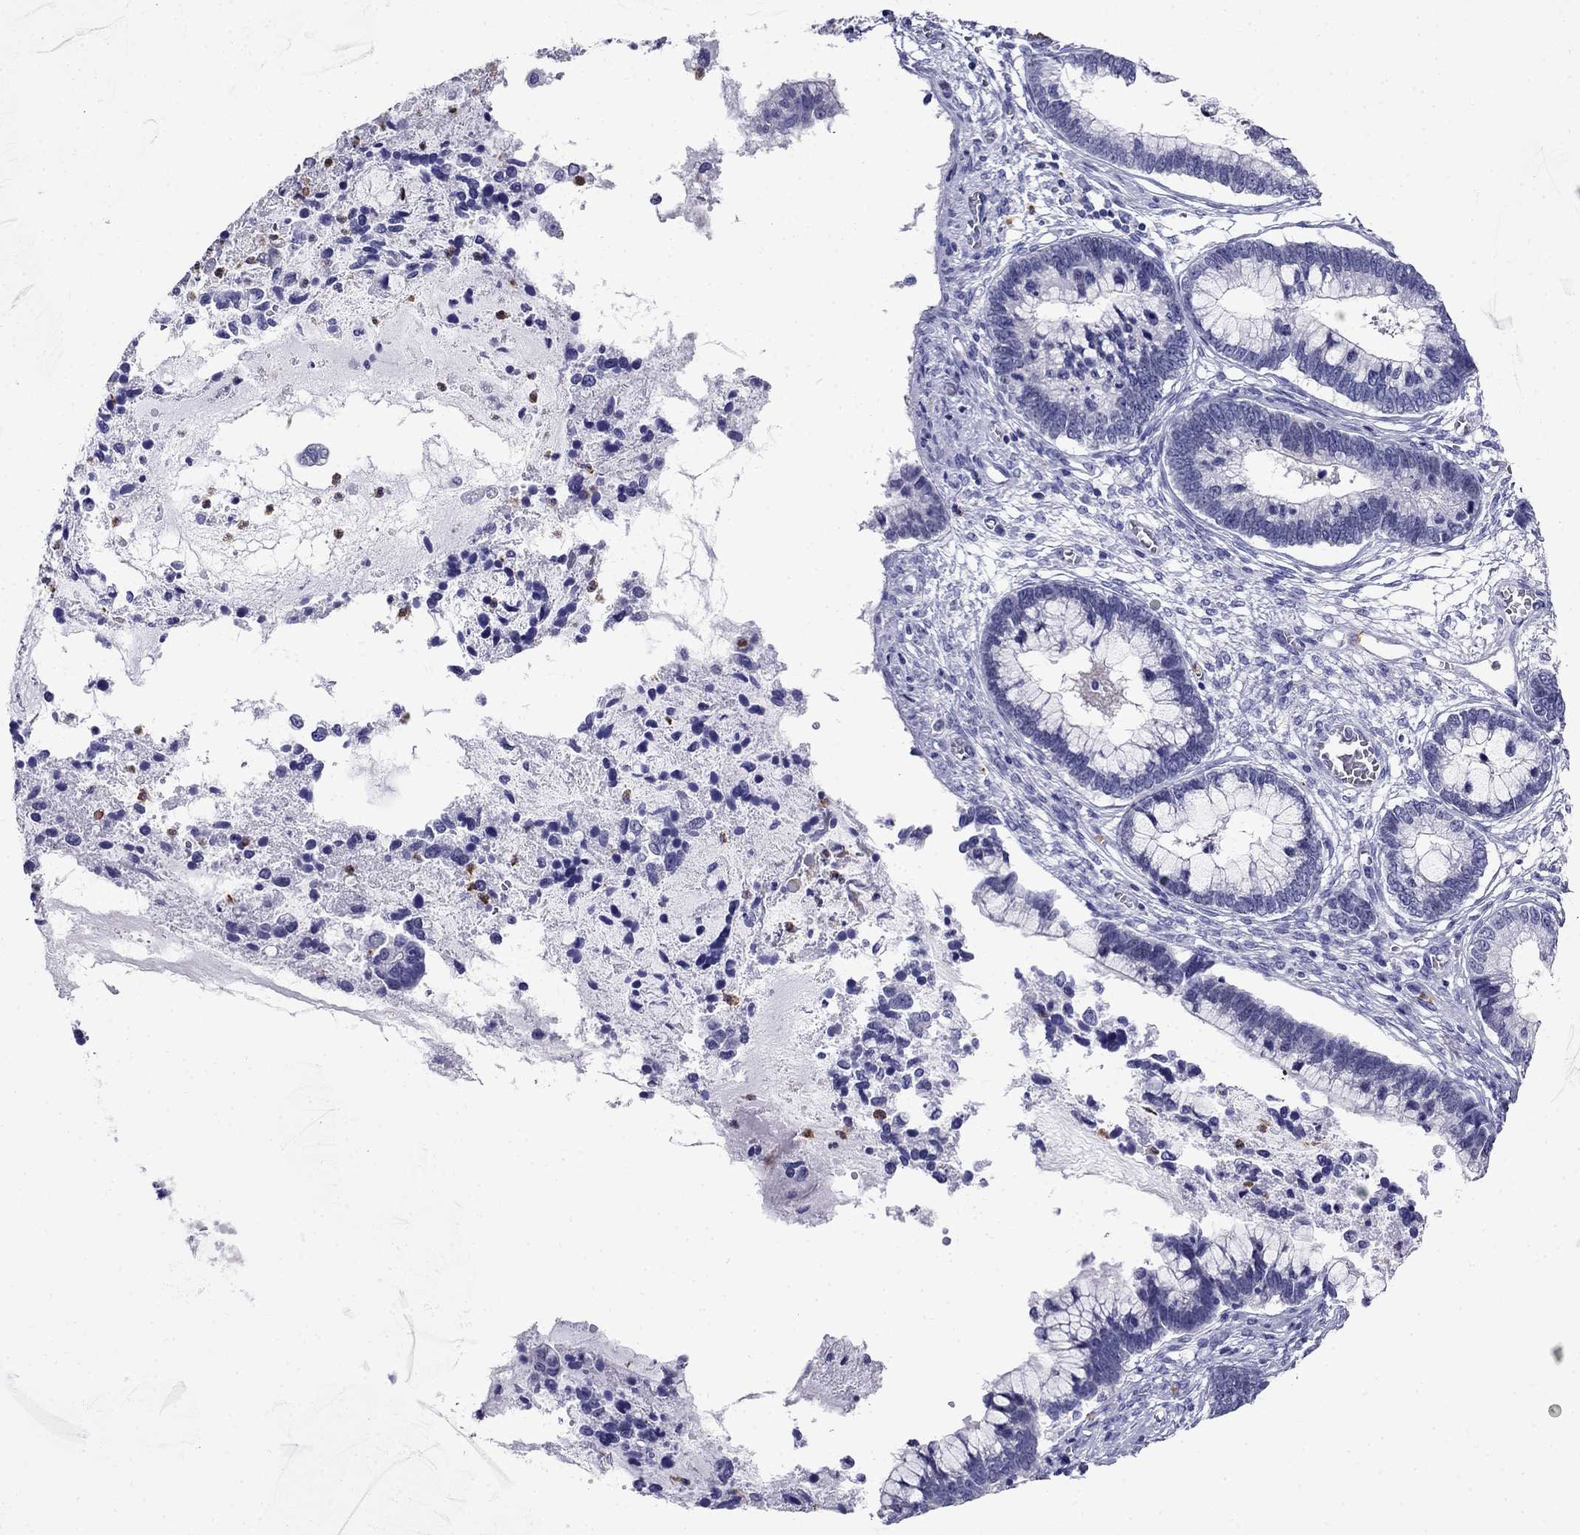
{"staining": {"intensity": "negative", "quantity": "none", "location": "none"}, "tissue": "cervical cancer", "cell_type": "Tumor cells", "image_type": "cancer", "snomed": [{"axis": "morphology", "description": "Adenocarcinoma, NOS"}, {"axis": "topography", "description": "Cervix"}], "caption": "High magnification brightfield microscopy of adenocarcinoma (cervical) stained with DAB (3,3'-diaminobenzidine) (brown) and counterstained with hematoxylin (blue): tumor cells show no significant positivity.", "gene": "PPP1R36", "patient": {"sex": "female", "age": 44}}